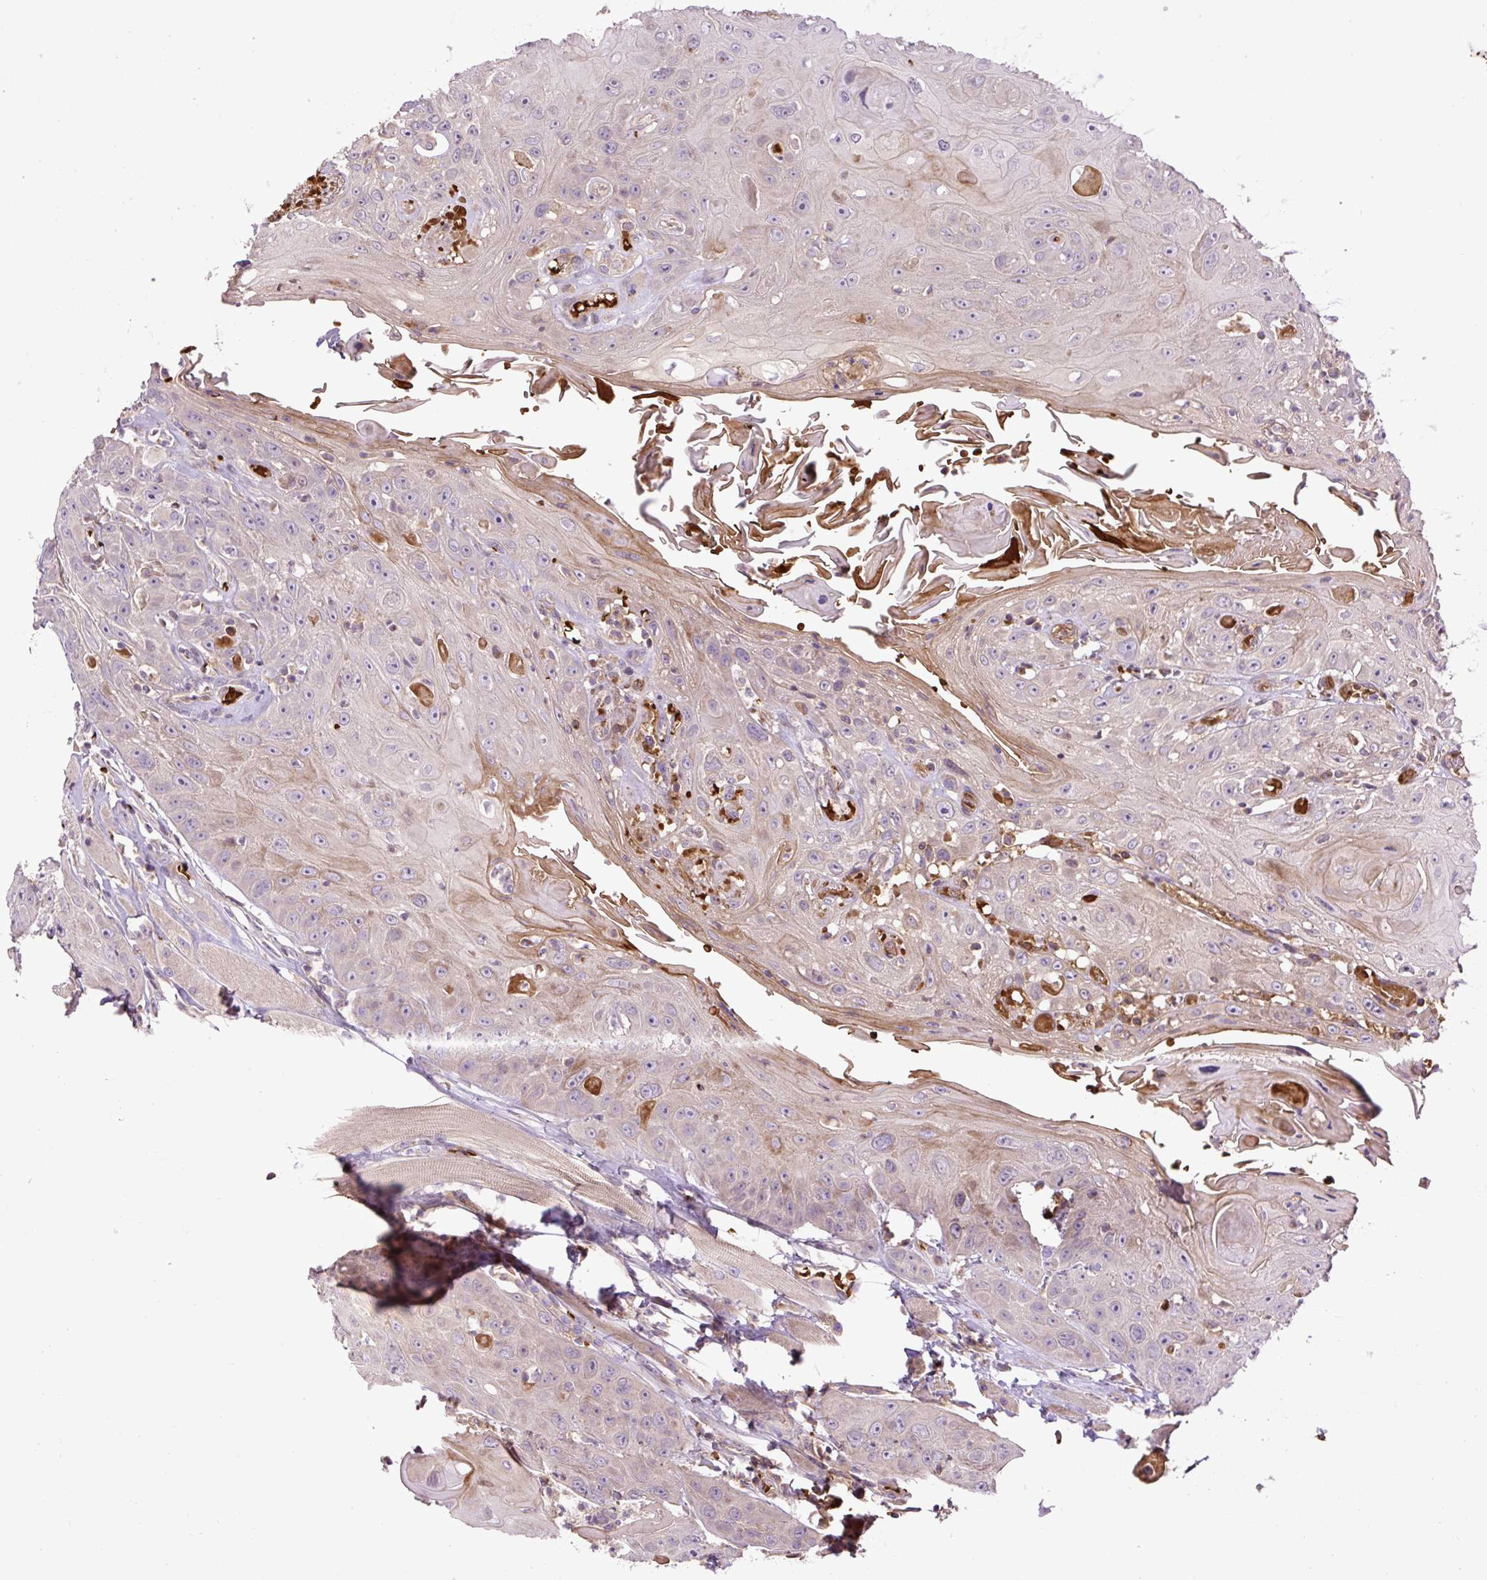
{"staining": {"intensity": "negative", "quantity": "none", "location": "none"}, "tissue": "head and neck cancer", "cell_type": "Tumor cells", "image_type": "cancer", "snomed": [{"axis": "morphology", "description": "Squamous cell carcinoma, NOS"}, {"axis": "topography", "description": "Head-Neck"}], "caption": "Tumor cells are negative for protein expression in human head and neck cancer.", "gene": "CXCL13", "patient": {"sex": "female", "age": 59}}